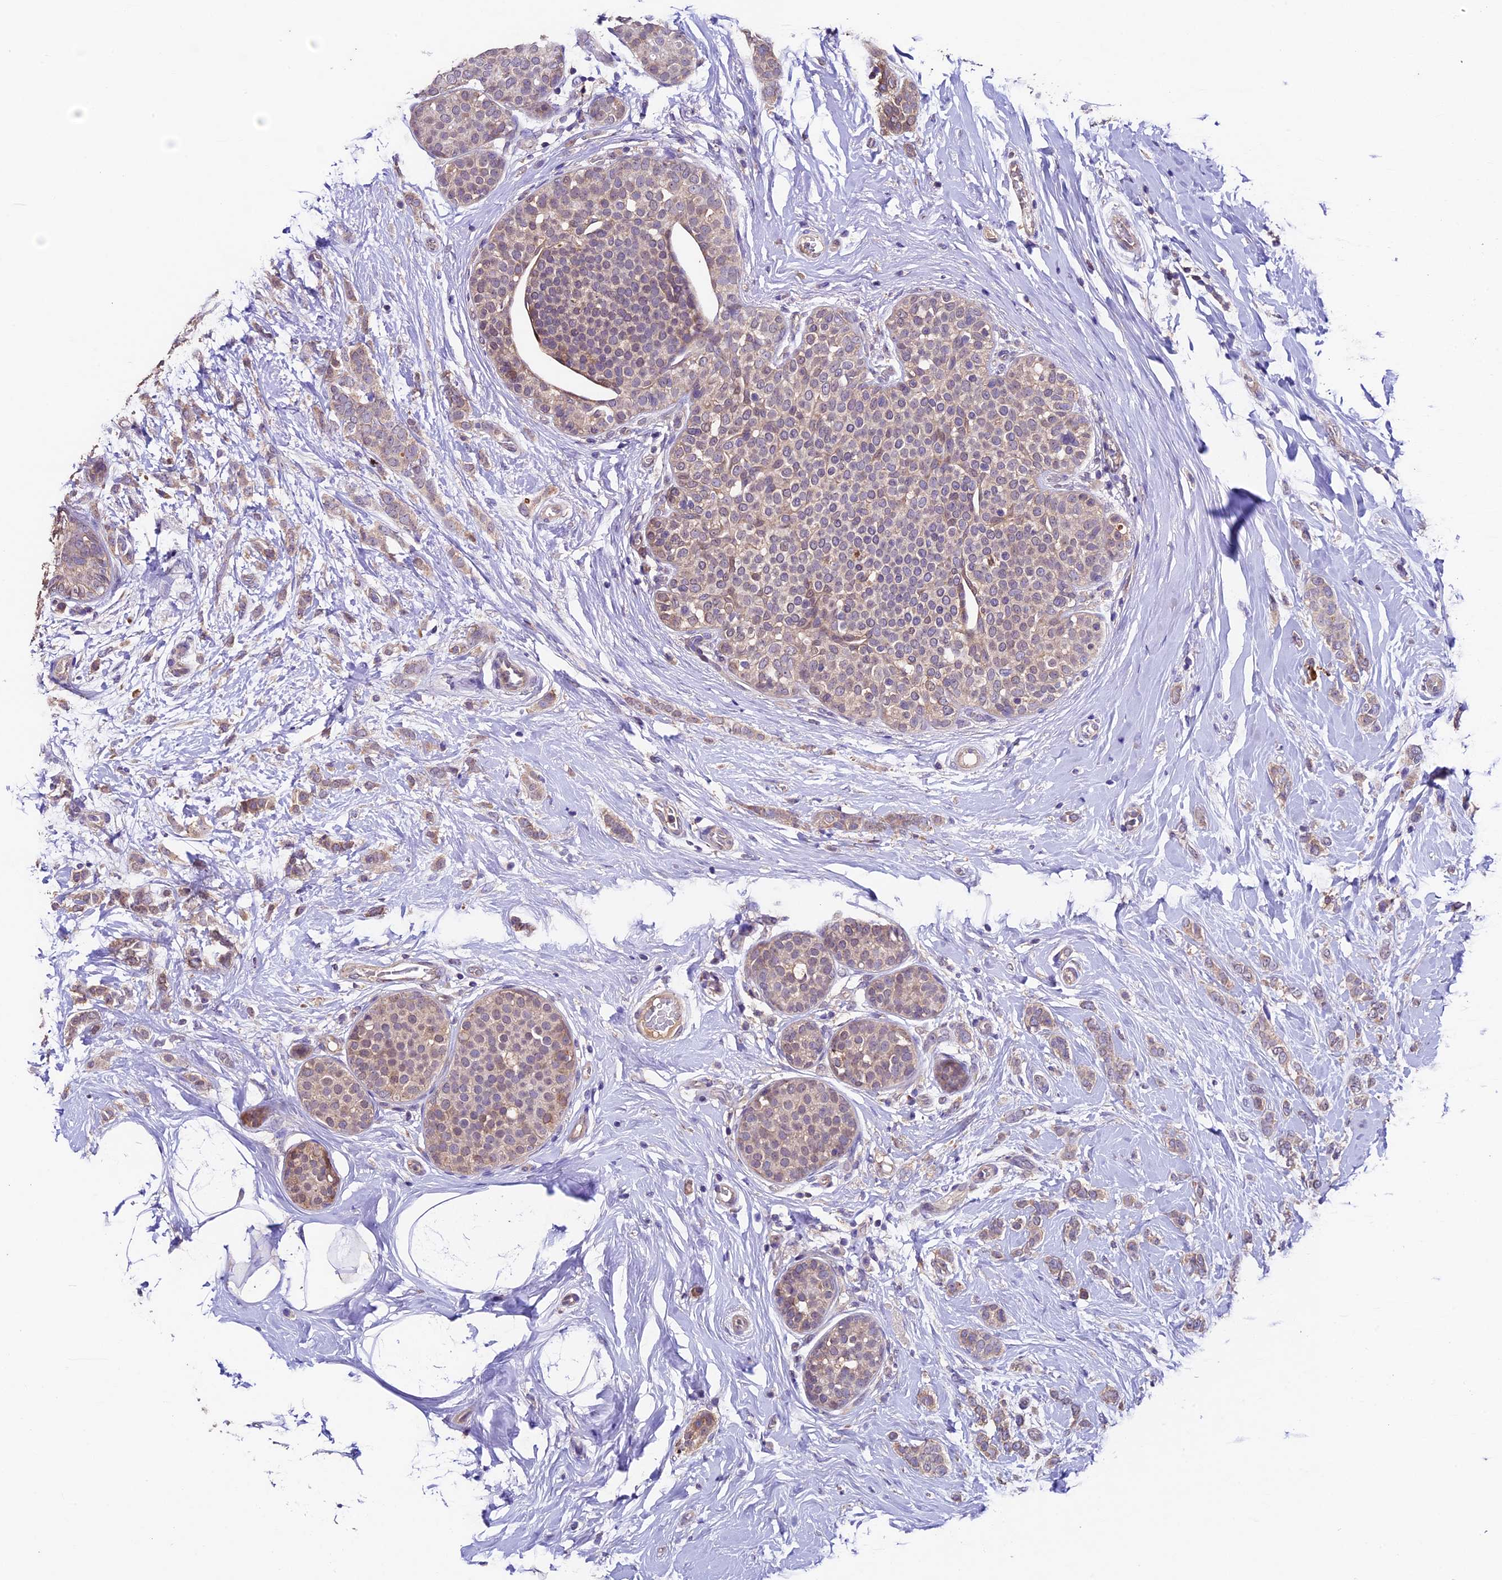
{"staining": {"intensity": "weak", "quantity": "25%-75%", "location": "cytoplasmic/membranous,nuclear"}, "tissue": "breast cancer", "cell_type": "Tumor cells", "image_type": "cancer", "snomed": [{"axis": "morphology", "description": "Lobular carcinoma, in situ"}, {"axis": "morphology", "description": "Lobular carcinoma"}, {"axis": "topography", "description": "Breast"}], "caption": "Tumor cells display weak cytoplasmic/membranous and nuclear expression in approximately 25%-75% of cells in breast cancer (lobular carcinoma in situ).", "gene": "SBNO2", "patient": {"sex": "female", "age": 41}}